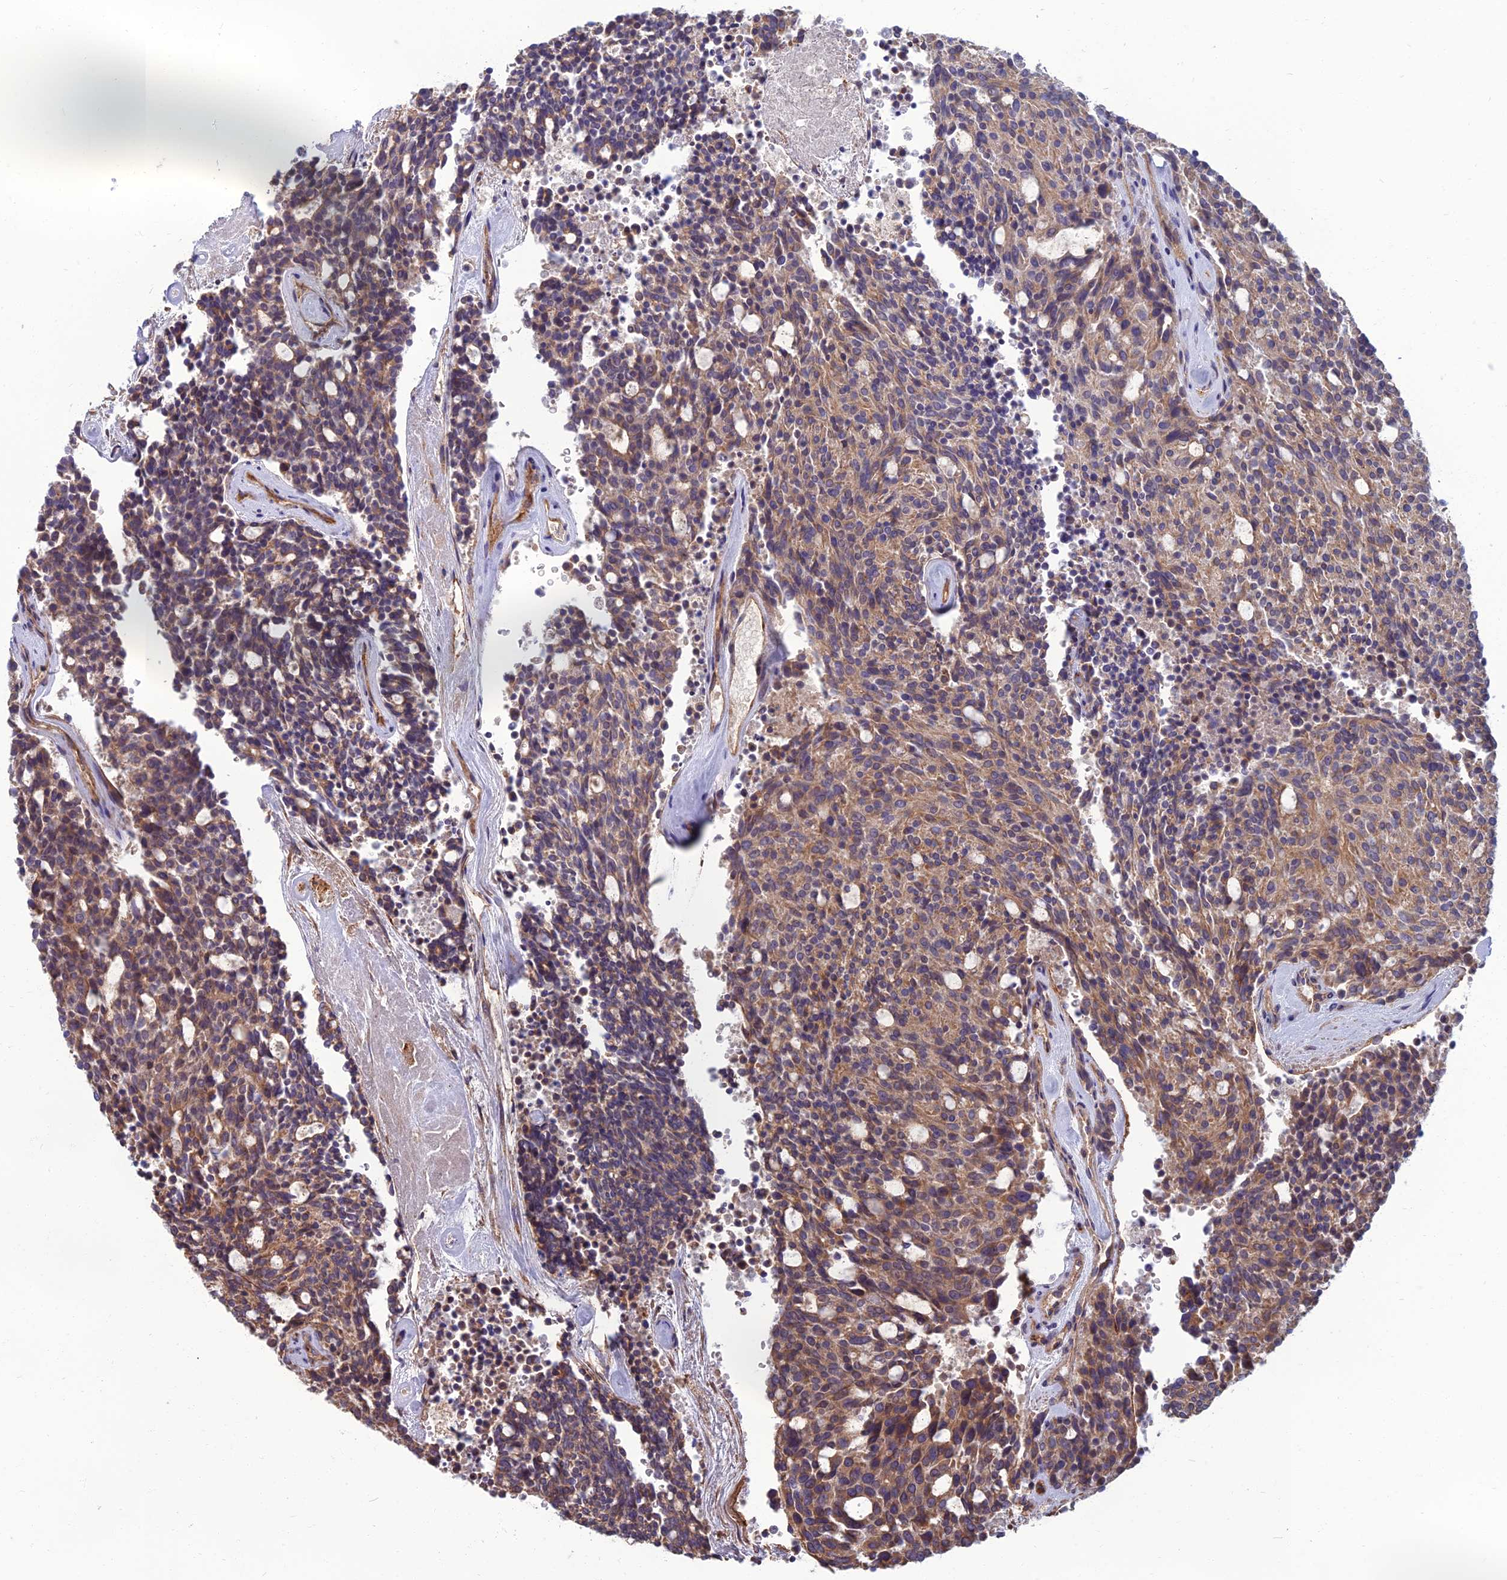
{"staining": {"intensity": "moderate", "quantity": "25%-75%", "location": "cytoplasmic/membranous"}, "tissue": "carcinoid", "cell_type": "Tumor cells", "image_type": "cancer", "snomed": [{"axis": "morphology", "description": "Carcinoid, malignant, NOS"}, {"axis": "topography", "description": "Pancreas"}], "caption": "High-power microscopy captured an immunohistochemistry (IHC) micrograph of carcinoid, revealing moderate cytoplasmic/membranous expression in about 25%-75% of tumor cells. Nuclei are stained in blue.", "gene": "WDR24", "patient": {"sex": "female", "age": 54}}